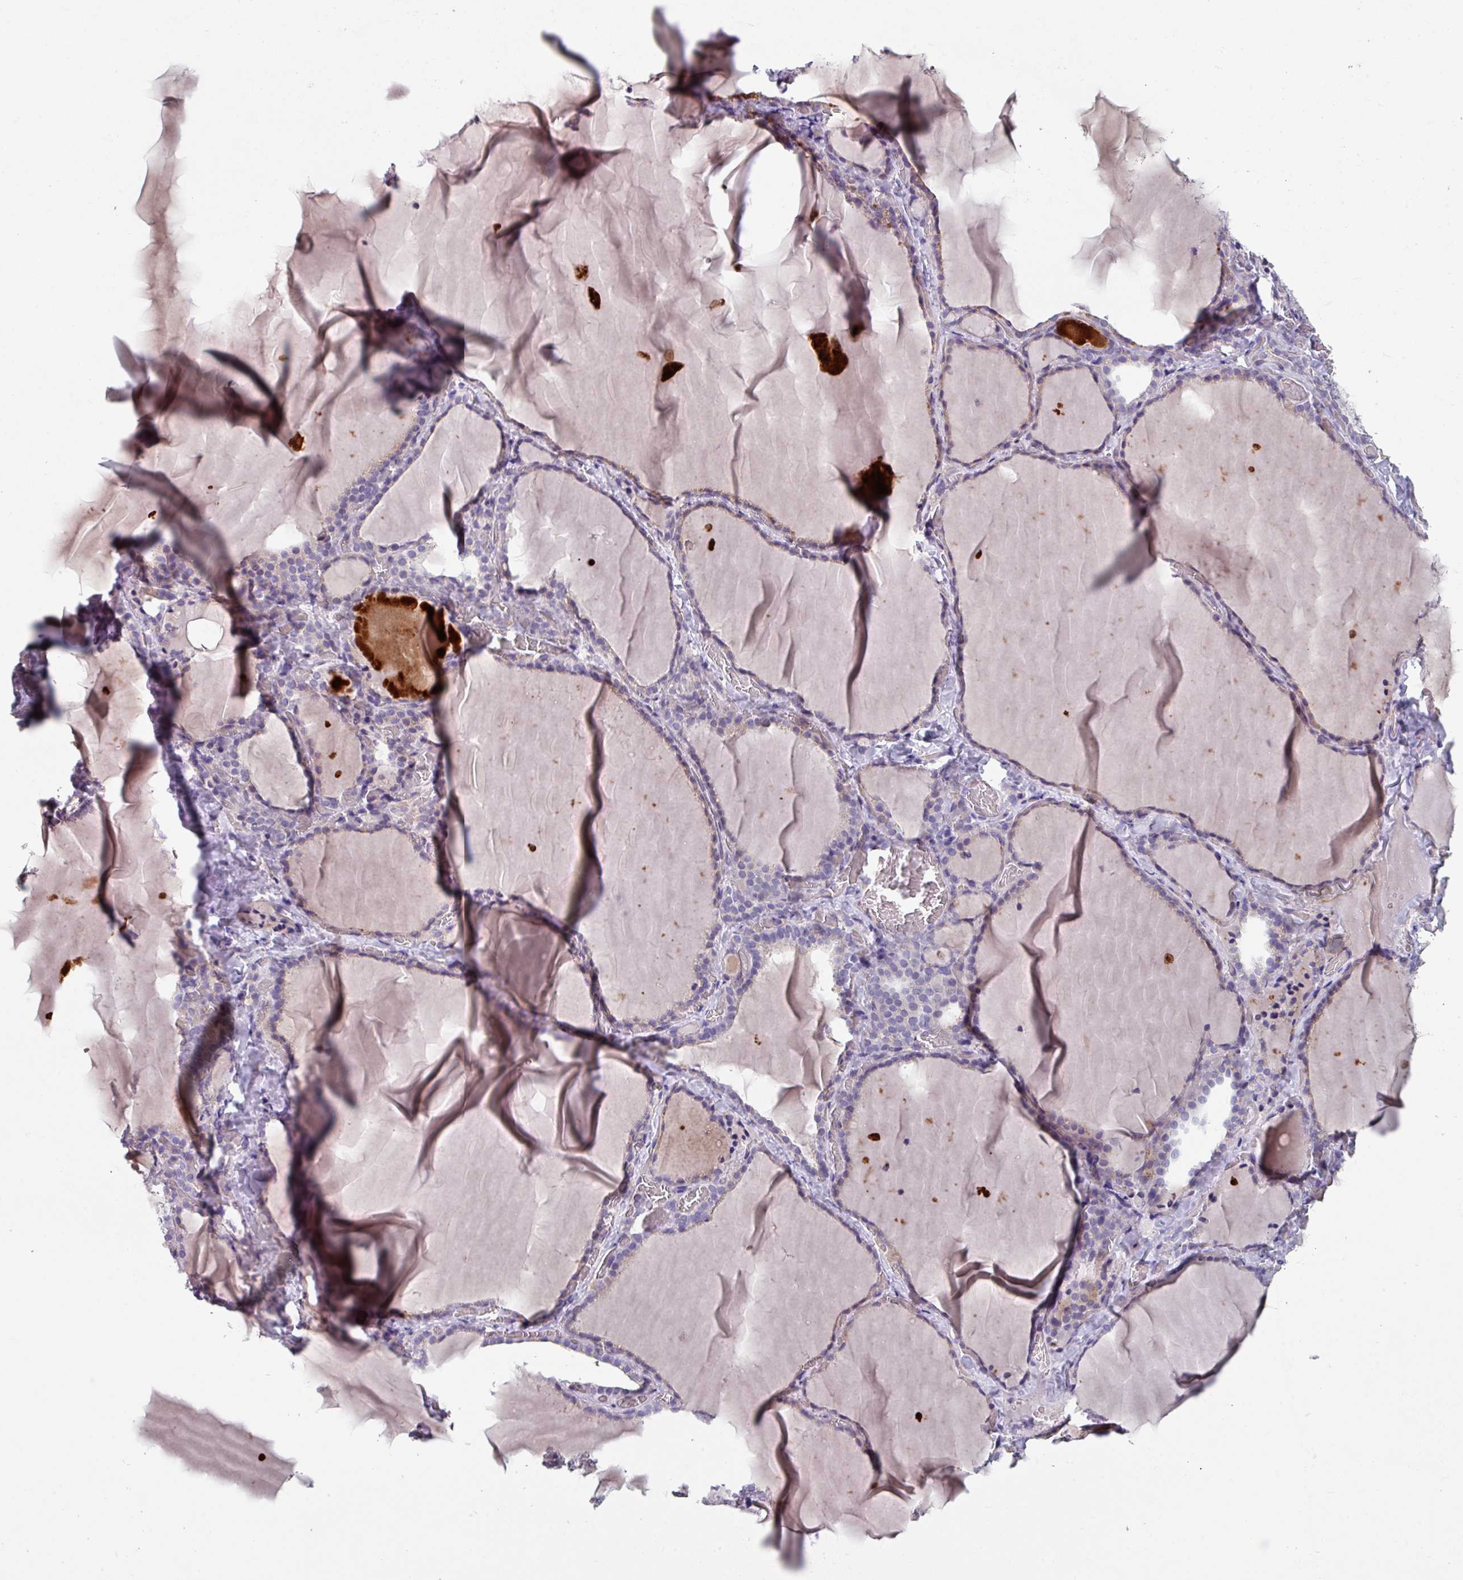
{"staining": {"intensity": "negative", "quantity": "none", "location": "none"}, "tissue": "thyroid gland", "cell_type": "Glandular cells", "image_type": "normal", "snomed": [{"axis": "morphology", "description": "Normal tissue, NOS"}, {"axis": "topography", "description": "Thyroid gland"}], "caption": "High power microscopy photomicrograph of an immunohistochemistry histopathology image of benign thyroid gland, revealing no significant positivity in glandular cells. (DAB (3,3'-diaminobenzidine) IHC with hematoxylin counter stain).", "gene": "TMEM132A", "patient": {"sex": "female", "age": 22}}